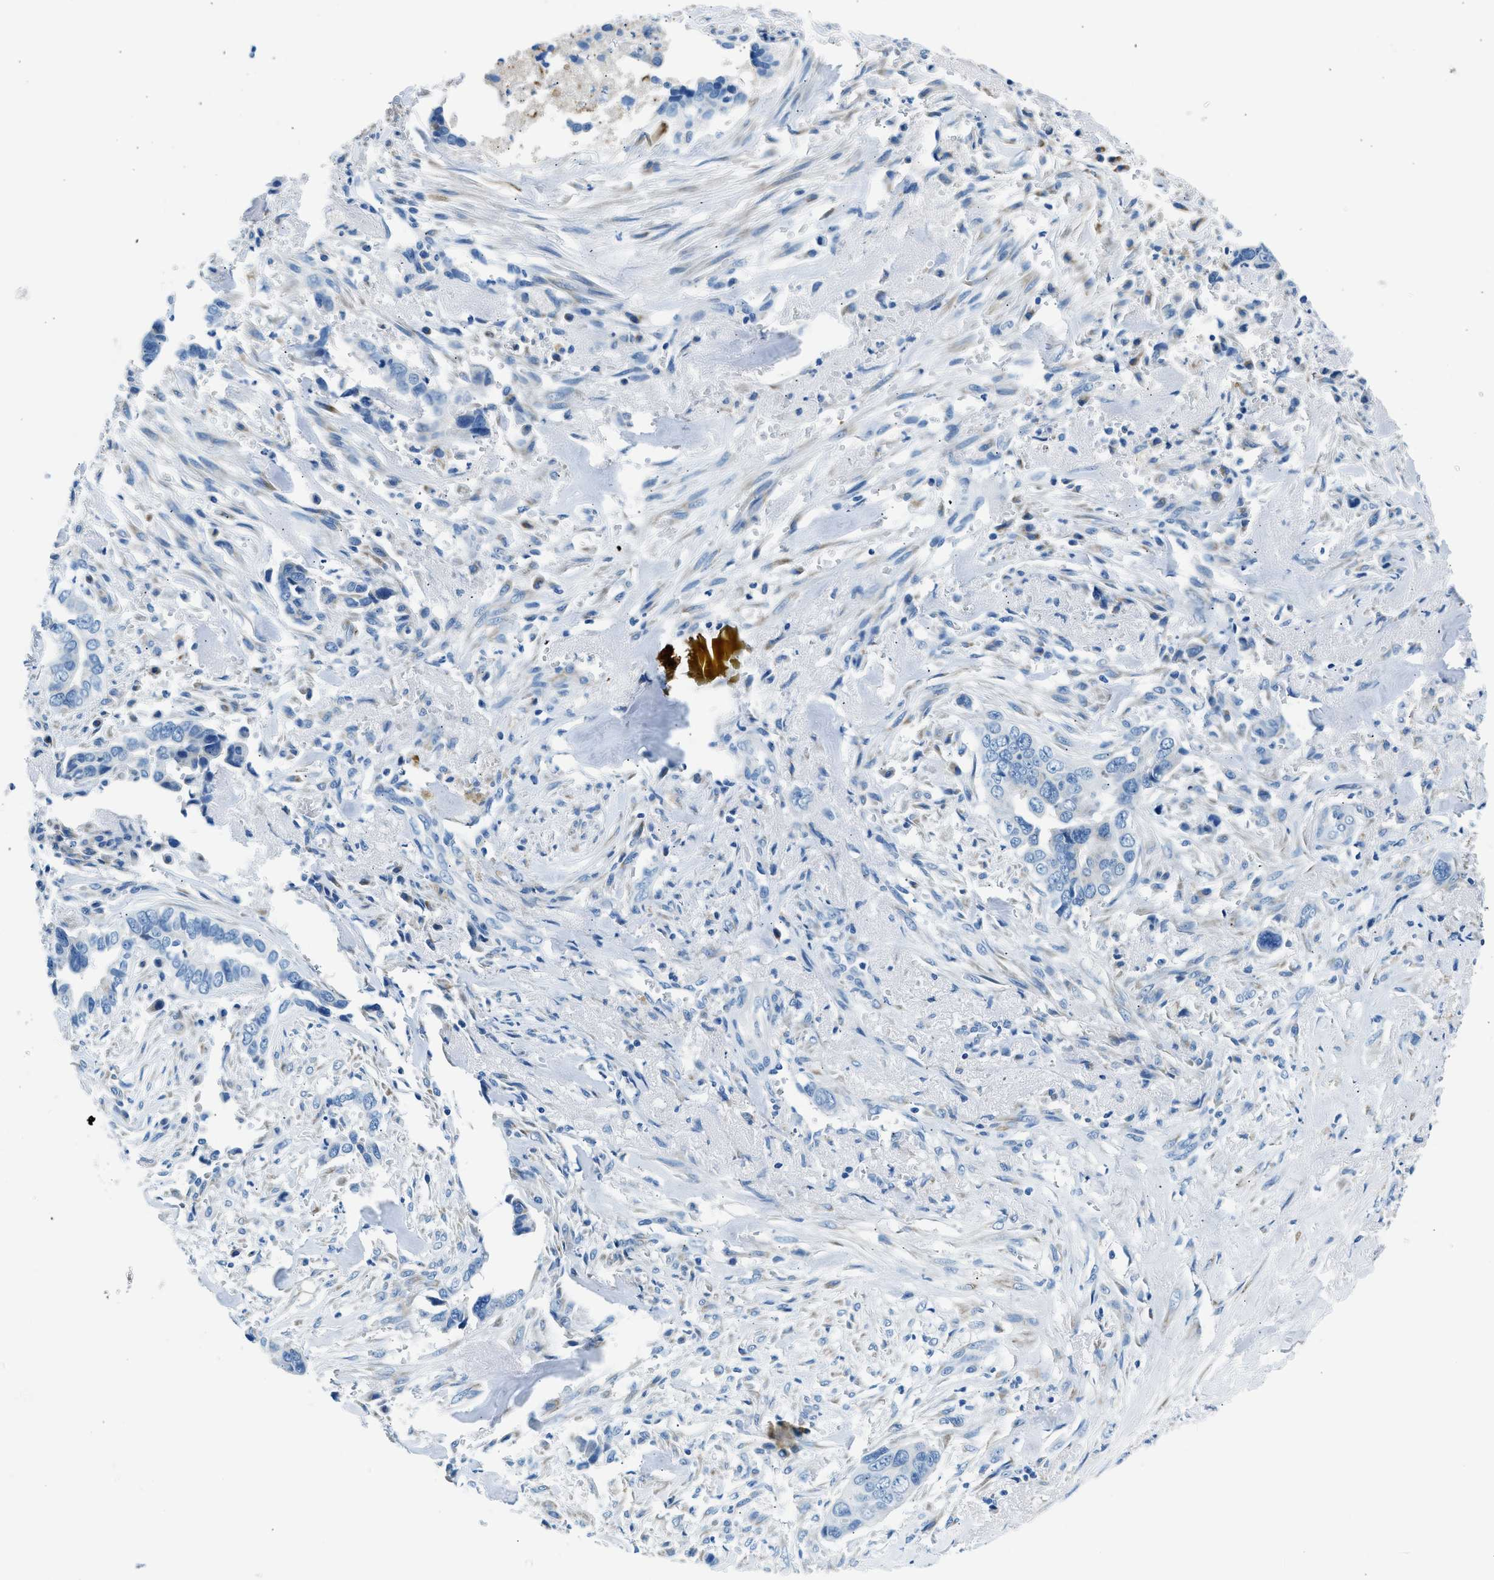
{"staining": {"intensity": "negative", "quantity": "none", "location": "none"}, "tissue": "liver cancer", "cell_type": "Tumor cells", "image_type": "cancer", "snomed": [{"axis": "morphology", "description": "Cholangiocarcinoma"}, {"axis": "topography", "description": "Liver"}], "caption": "This photomicrograph is of liver cholangiocarcinoma stained with immunohistochemistry to label a protein in brown with the nuclei are counter-stained blue. There is no staining in tumor cells.", "gene": "CLDN18", "patient": {"sex": "female", "age": 79}}